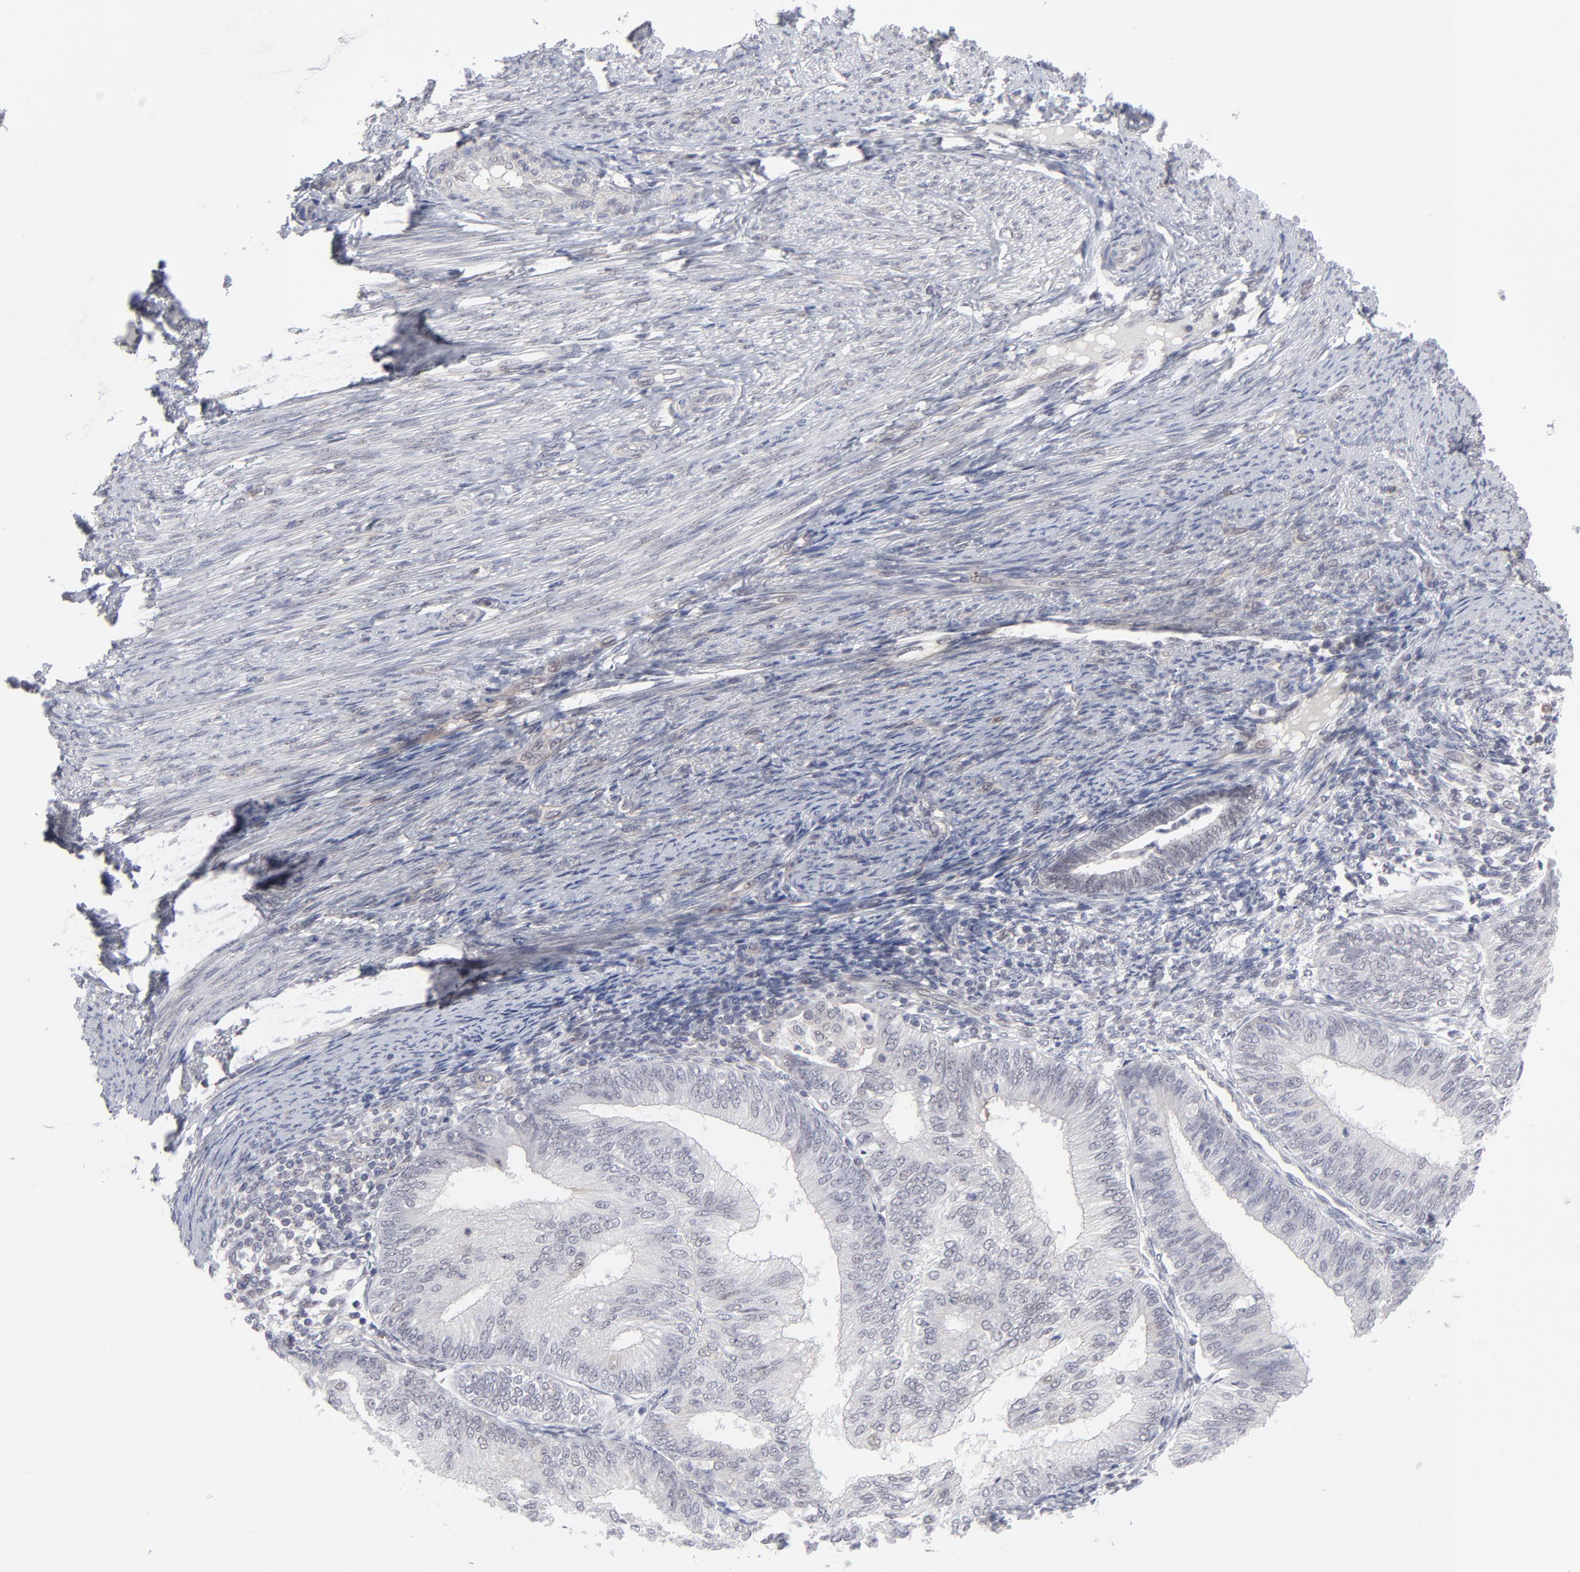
{"staining": {"intensity": "negative", "quantity": "none", "location": "none"}, "tissue": "endometrial cancer", "cell_type": "Tumor cells", "image_type": "cancer", "snomed": [{"axis": "morphology", "description": "Adenocarcinoma, NOS"}, {"axis": "topography", "description": "Endometrium"}], "caption": "This is a micrograph of IHC staining of endometrial cancer (adenocarcinoma), which shows no staining in tumor cells.", "gene": "NBN", "patient": {"sex": "female", "age": 55}}